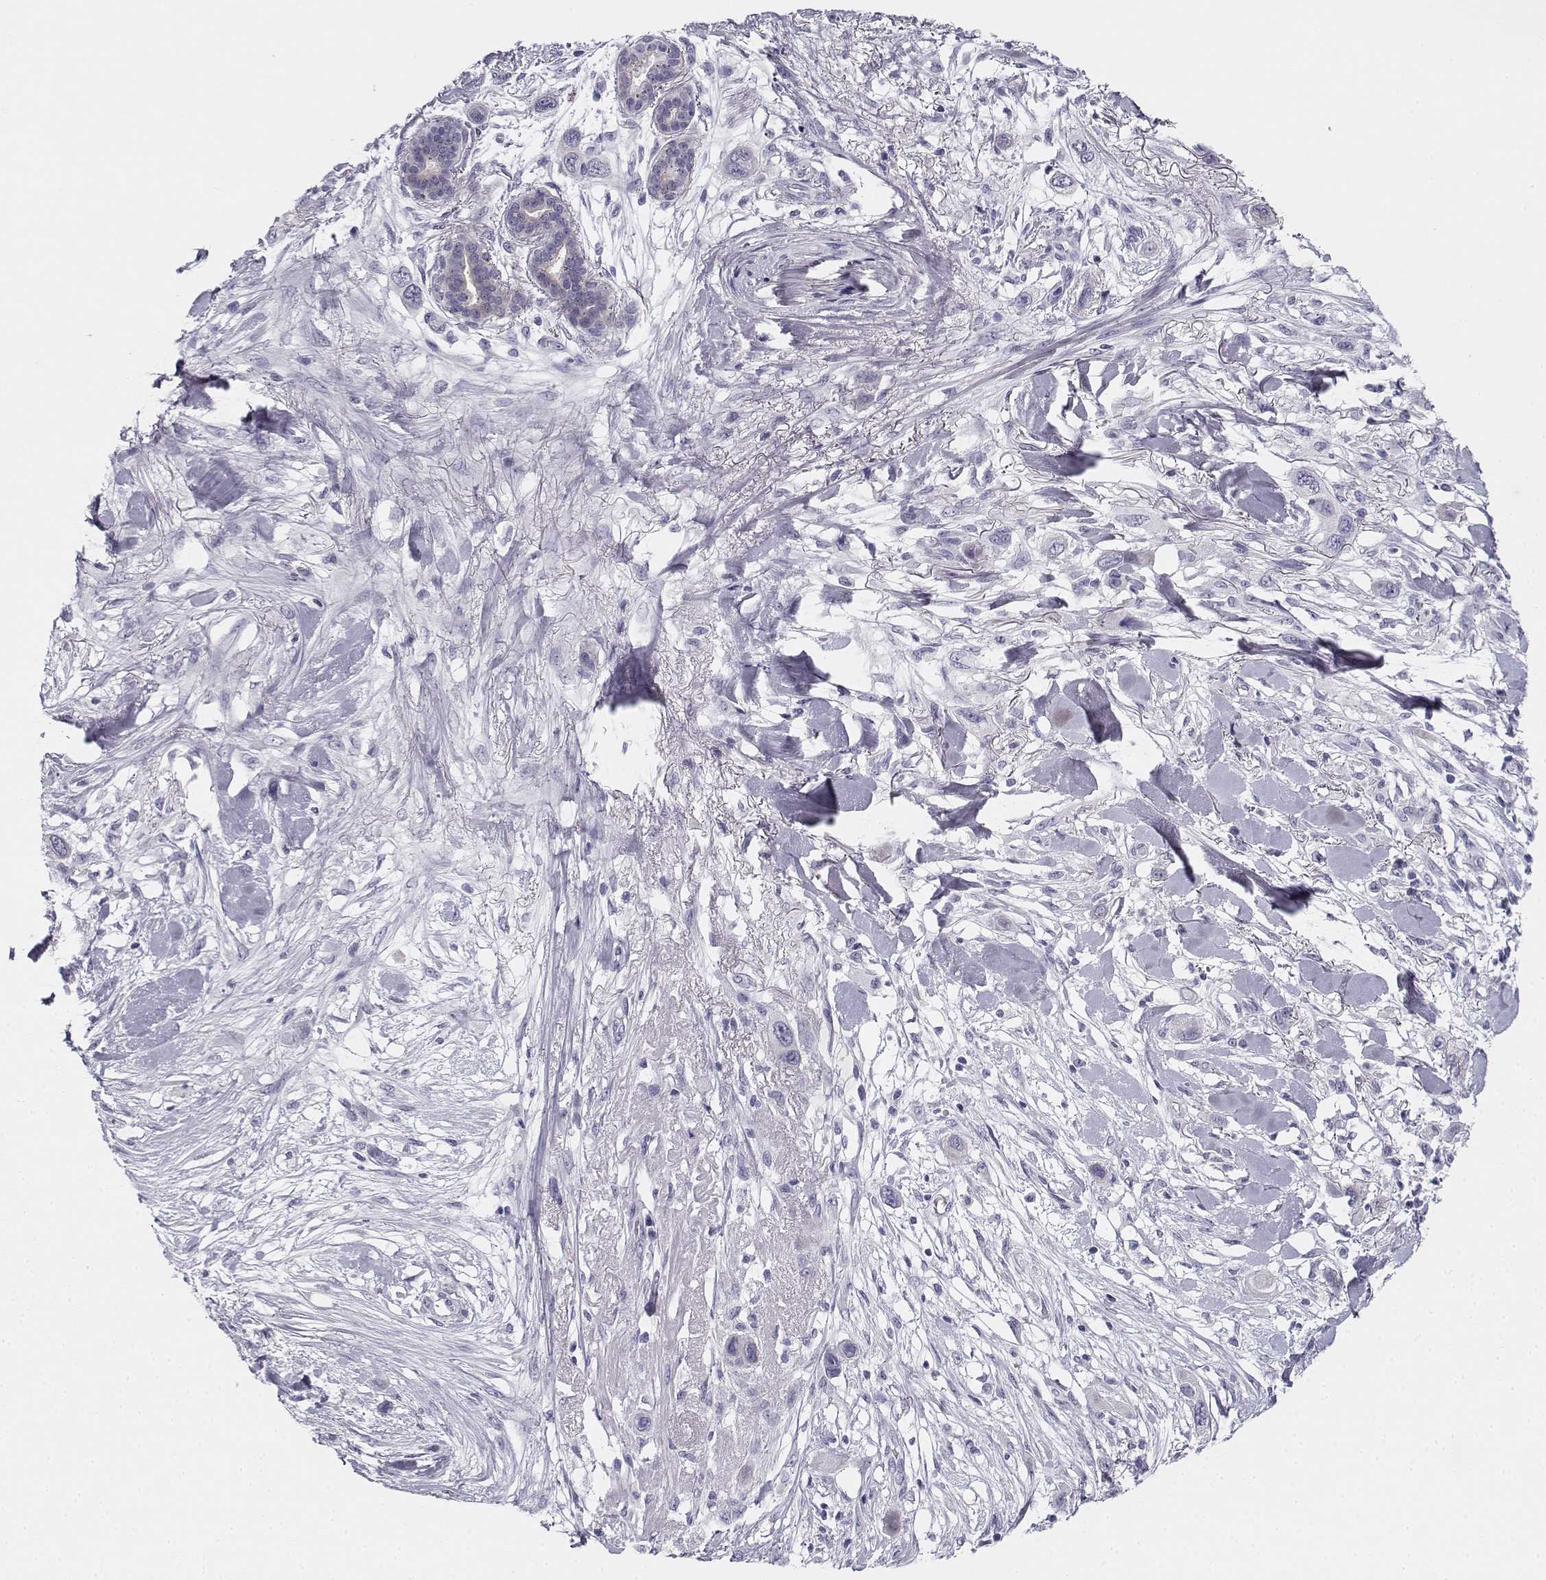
{"staining": {"intensity": "negative", "quantity": "none", "location": "none"}, "tissue": "skin cancer", "cell_type": "Tumor cells", "image_type": "cancer", "snomed": [{"axis": "morphology", "description": "Squamous cell carcinoma, NOS"}, {"axis": "topography", "description": "Skin"}], "caption": "Tumor cells show no significant positivity in skin cancer.", "gene": "CREB3L3", "patient": {"sex": "male", "age": 79}}